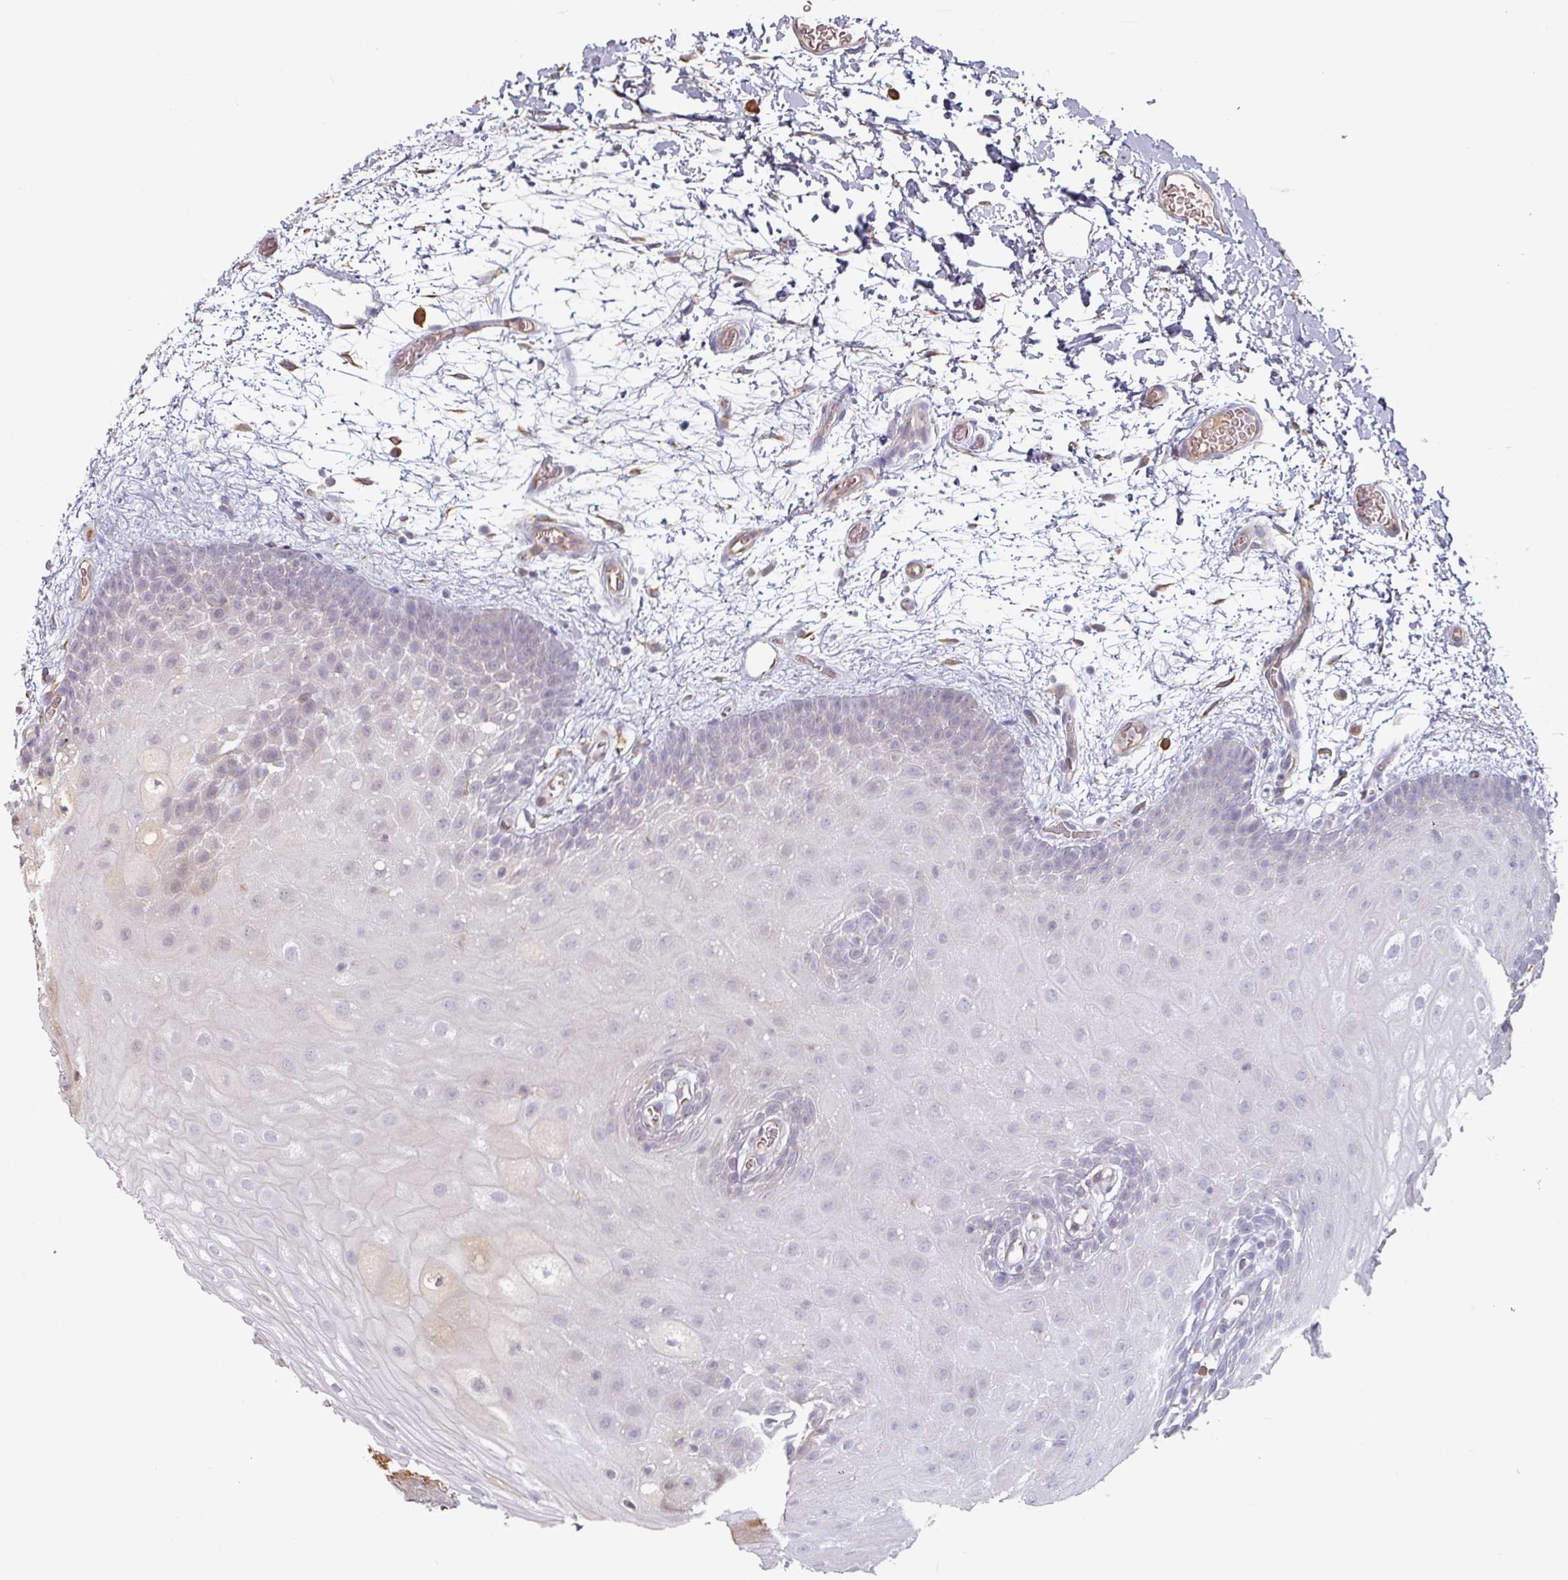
{"staining": {"intensity": "negative", "quantity": "none", "location": "none"}, "tissue": "oral mucosa", "cell_type": "Squamous epithelial cells", "image_type": "normal", "snomed": [{"axis": "morphology", "description": "Normal tissue, NOS"}, {"axis": "morphology", "description": "Squamous cell carcinoma, NOS"}, {"axis": "topography", "description": "Oral tissue"}, {"axis": "topography", "description": "Tounge, NOS"}, {"axis": "topography", "description": "Head-Neck"}], "caption": "This is an immunohistochemistry histopathology image of unremarkable oral mucosa. There is no staining in squamous epithelial cells.", "gene": "CEP78", "patient": {"sex": "male", "age": 76}}